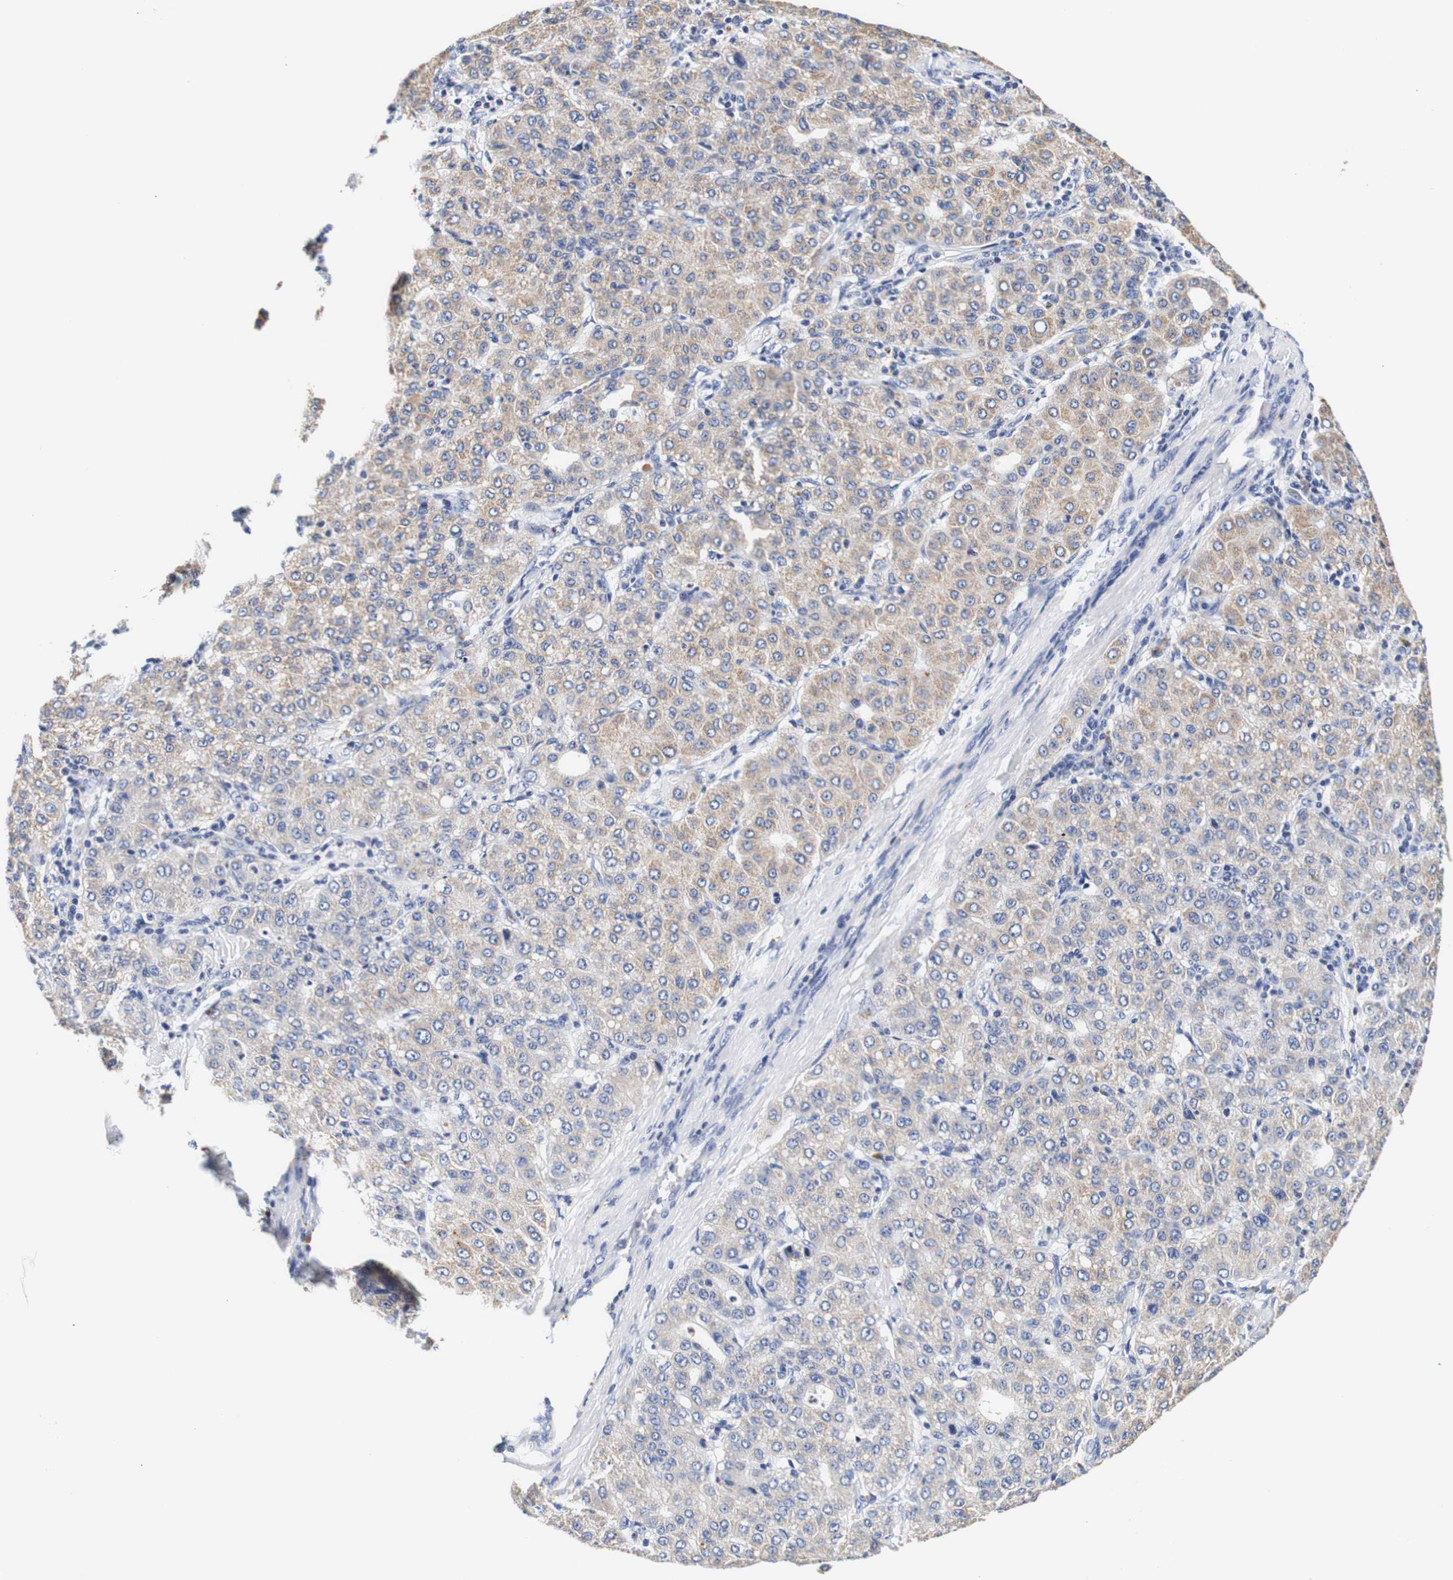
{"staining": {"intensity": "weak", "quantity": ">75%", "location": "cytoplasmic/membranous"}, "tissue": "liver cancer", "cell_type": "Tumor cells", "image_type": "cancer", "snomed": [{"axis": "morphology", "description": "Carcinoma, Hepatocellular, NOS"}, {"axis": "topography", "description": "Liver"}], "caption": "A brown stain shows weak cytoplasmic/membranous expression of a protein in liver hepatocellular carcinoma tumor cells.", "gene": "CAMK4", "patient": {"sex": "male", "age": 65}}